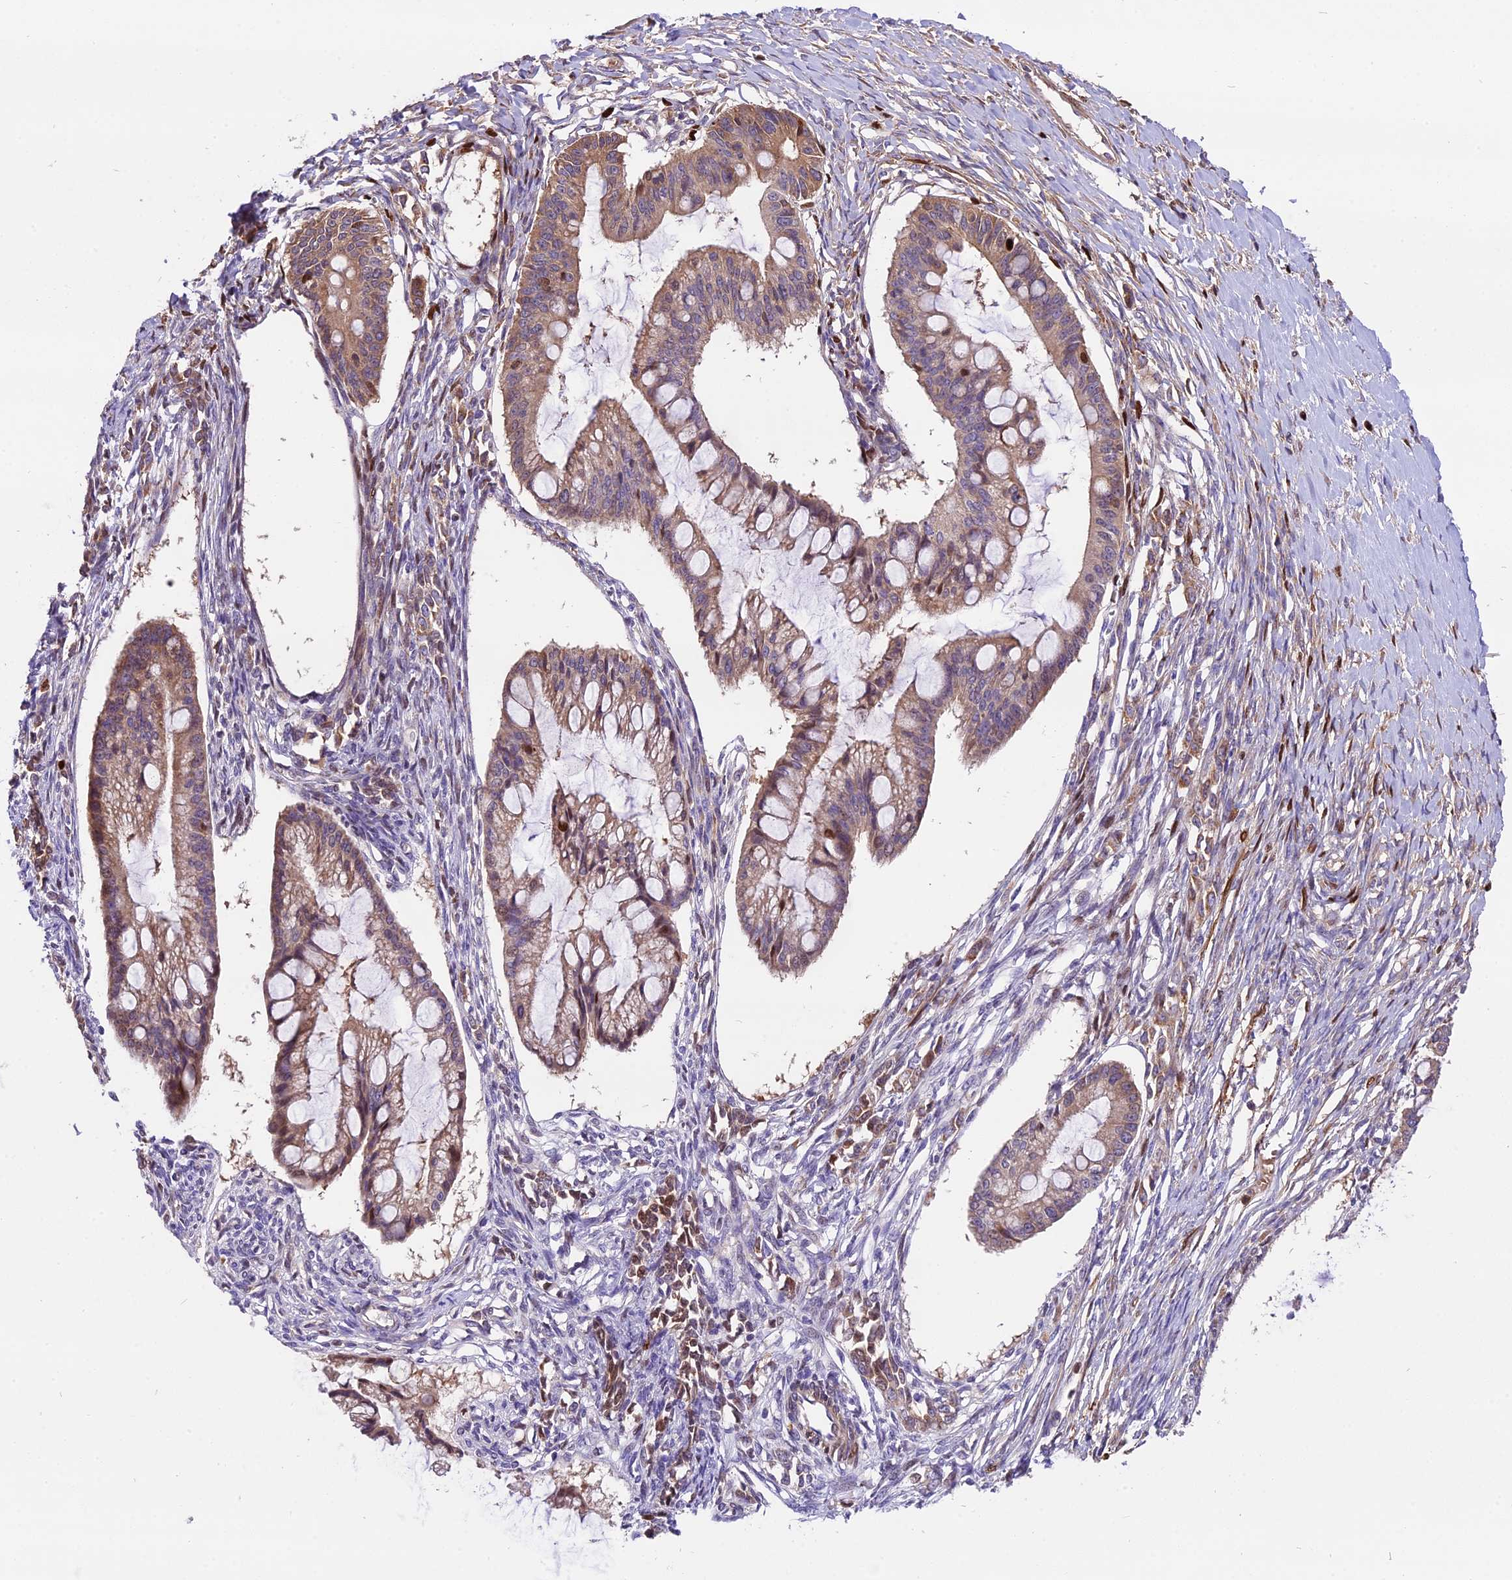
{"staining": {"intensity": "moderate", "quantity": "25%-75%", "location": "cytoplasmic/membranous,nuclear"}, "tissue": "ovarian cancer", "cell_type": "Tumor cells", "image_type": "cancer", "snomed": [{"axis": "morphology", "description": "Cystadenocarcinoma, mucinous, NOS"}, {"axis": "topography", "description": "Ovary"}], "caption": "Tumor cells display medium levels of moderate cytoplasmic/membranous and nuclear positivity in approximately 25%-75% of cells in ovarian mucinous cystadenocarcinoma. (DAB IHC, brown staining for protein, blue staining for nuclei).", "gene": "MAP3K7CL", "patient": {"sex": "female", "age": 73}}